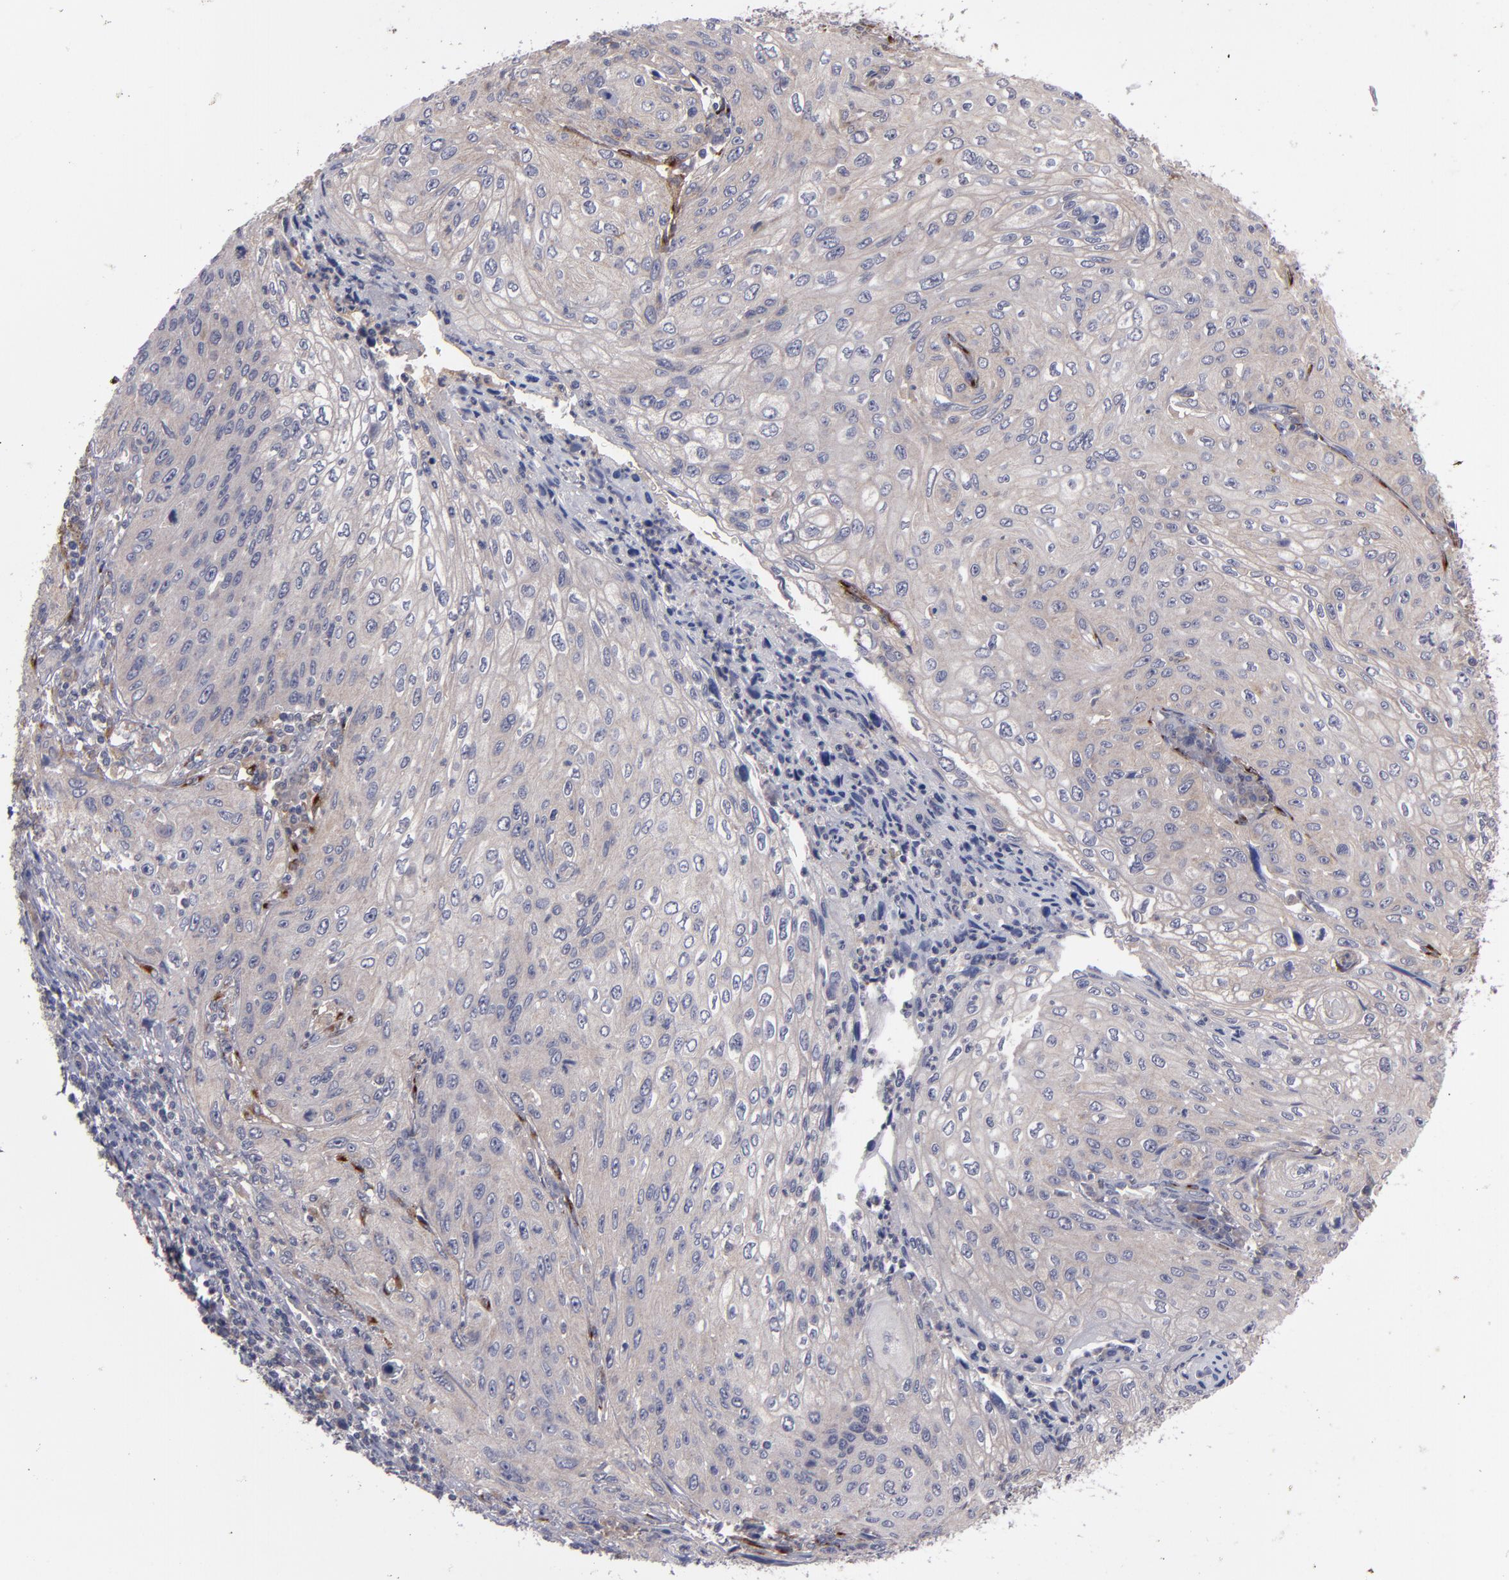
{"staining": {"intensity": "weak", "quantity": "<25%", "location": "cytoplasmic/membranous"}, "tissue": "cervical cancer", "cell_type": "Tumor cells", "image_type": "cancer", "snomed": [{"axis": "morphology", "description": "Squamous cell carcinoma, NOS"}, {"axis": "topography", "description": "Cervix"}], "caption": "A histopathology image of human cervical cancer is negative for staining in tumor cells. (DAB immunohistochemistry (IHC) visualized using brightfield microscopy, high magnification).", "gene": "MMP11", "patient": {"sex": "female", "age": 32}}